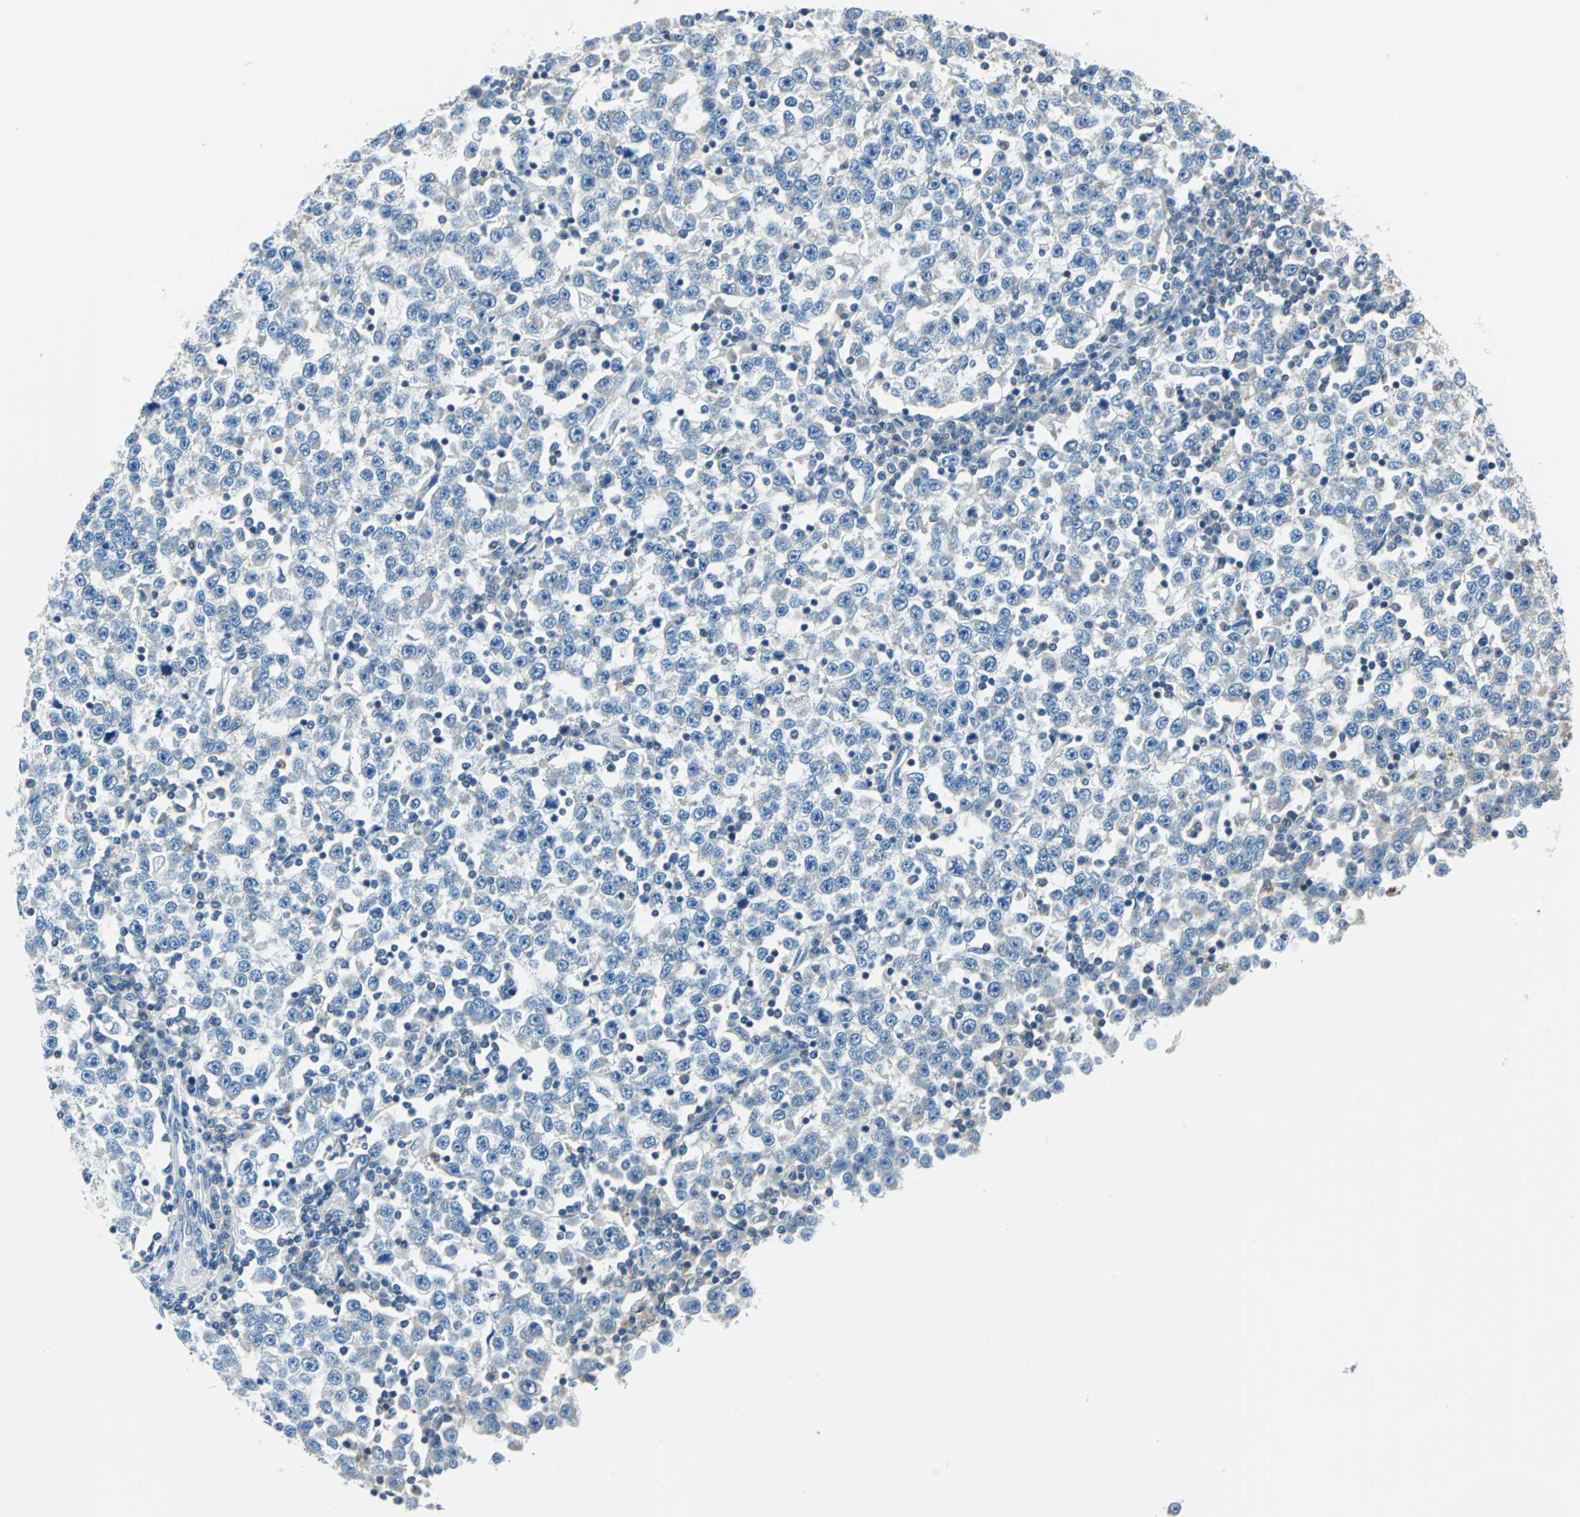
{"staining": {"intensity": "negative", "quantity": "none", "location": "none"}, "tissue": "testis cancer", "cell_type": "Tumor cells", "image_type": "cancer", "snomed": [{"axis": "morphology", "description": "Seminoma, NOS"}, {"axis": "topography", "description": "Testis"}], "caption": "Immunohistochemistry of human testis cancer (seminoma) reveals no expression in tumor cells. Nuclei are stained in blue.", "gene": "CPA3", "patient": {"sex": "male", "age": 65}}